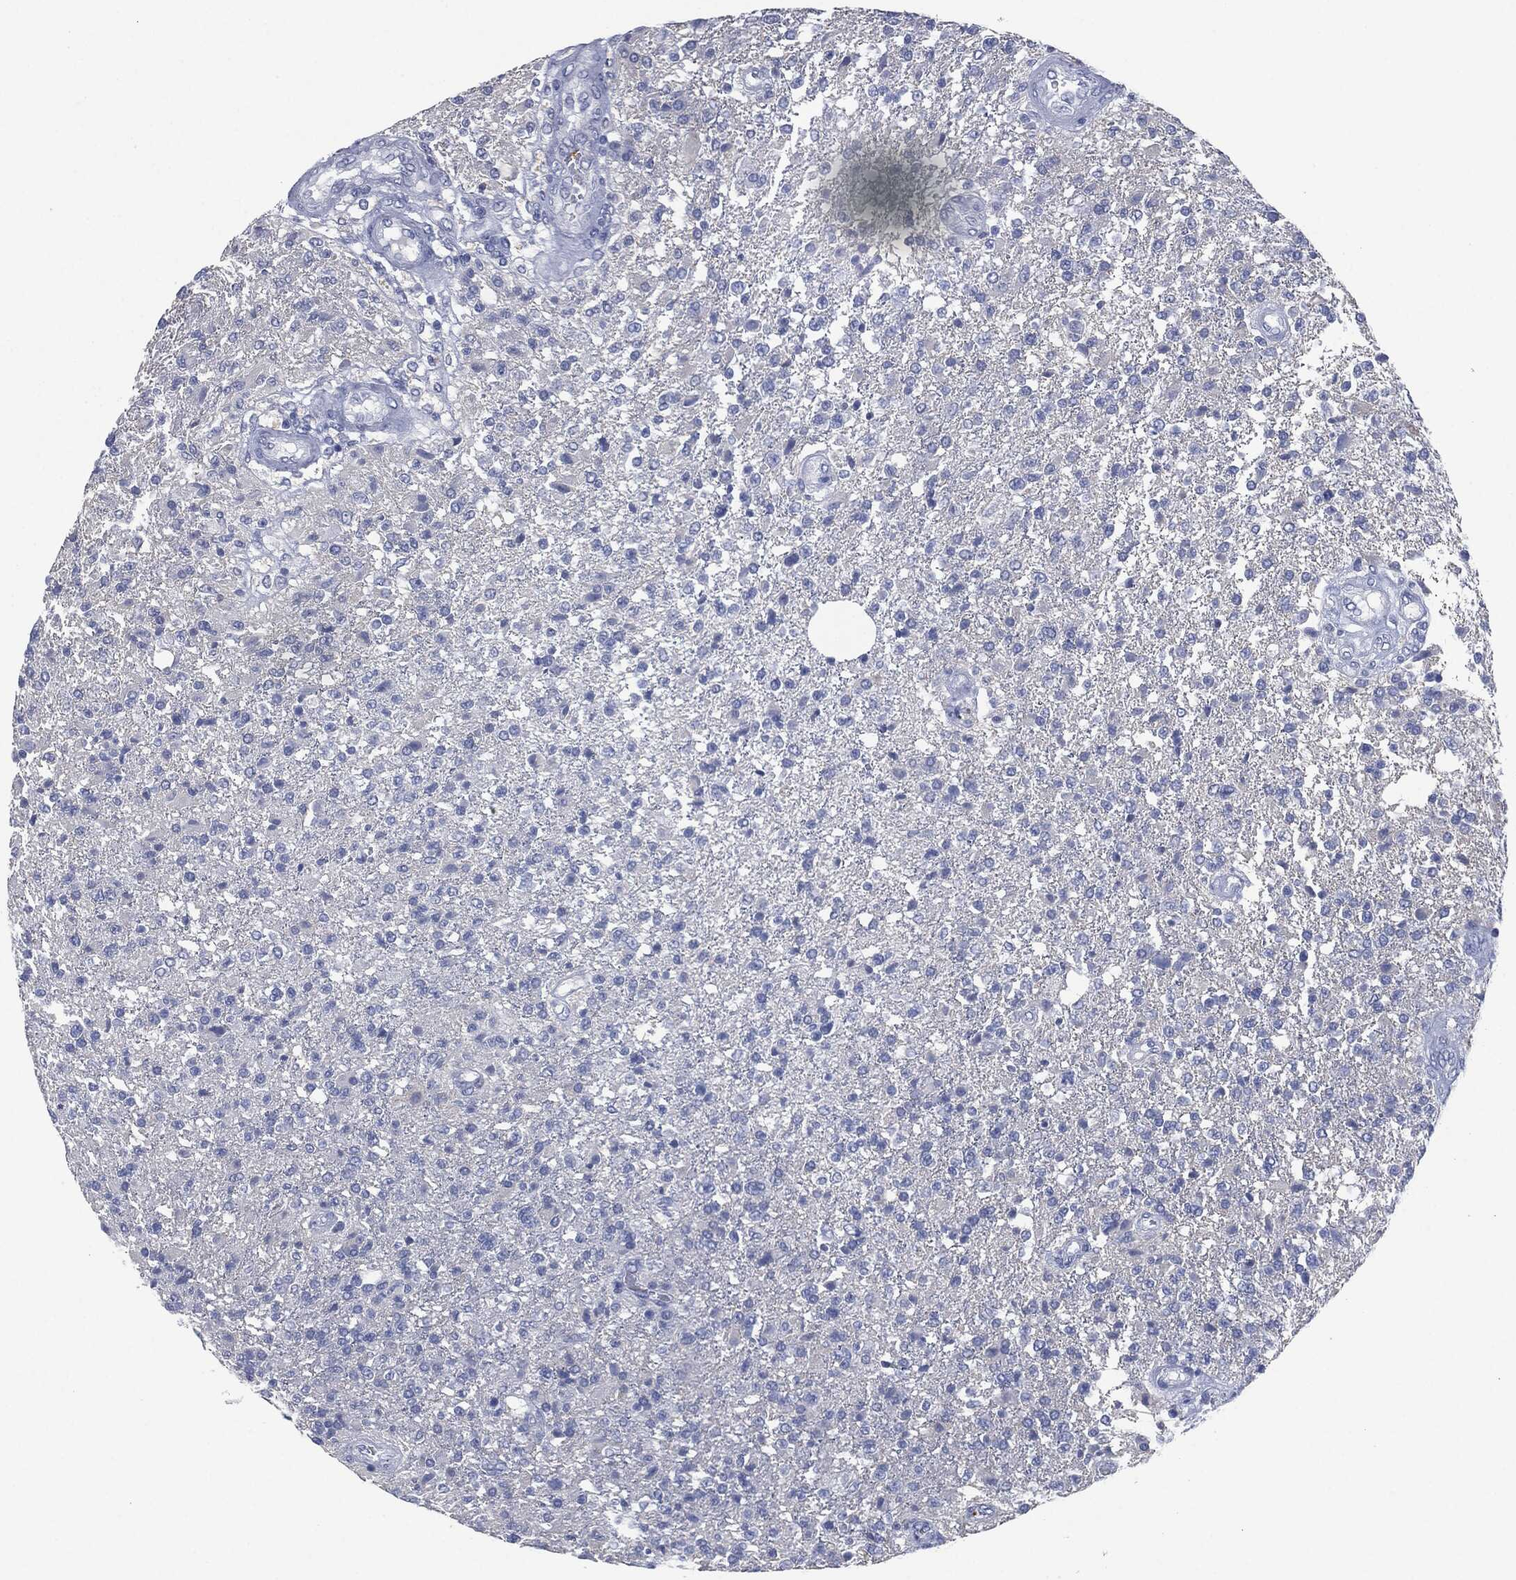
{"staining": {"intensity": "negative", "quantity": "none", "location": "none"}, "tissue": "glioma", "cell_type": "Tumor cells", "image_type": "cancer", "snomed": [{"axis": "morphology", "description": "Glioma, malignant, High grade"}, {"axis": "topography", "description": "Brain"}], "caption": "IHC micrograph of neoplastic tissue: glioma stained with DAB (3,3'-diaminobenzidine) reveals no significant protein expression in tumor cells.", "gene": "CEACAM8", "patient": {"sex": "male", "age": 56}}